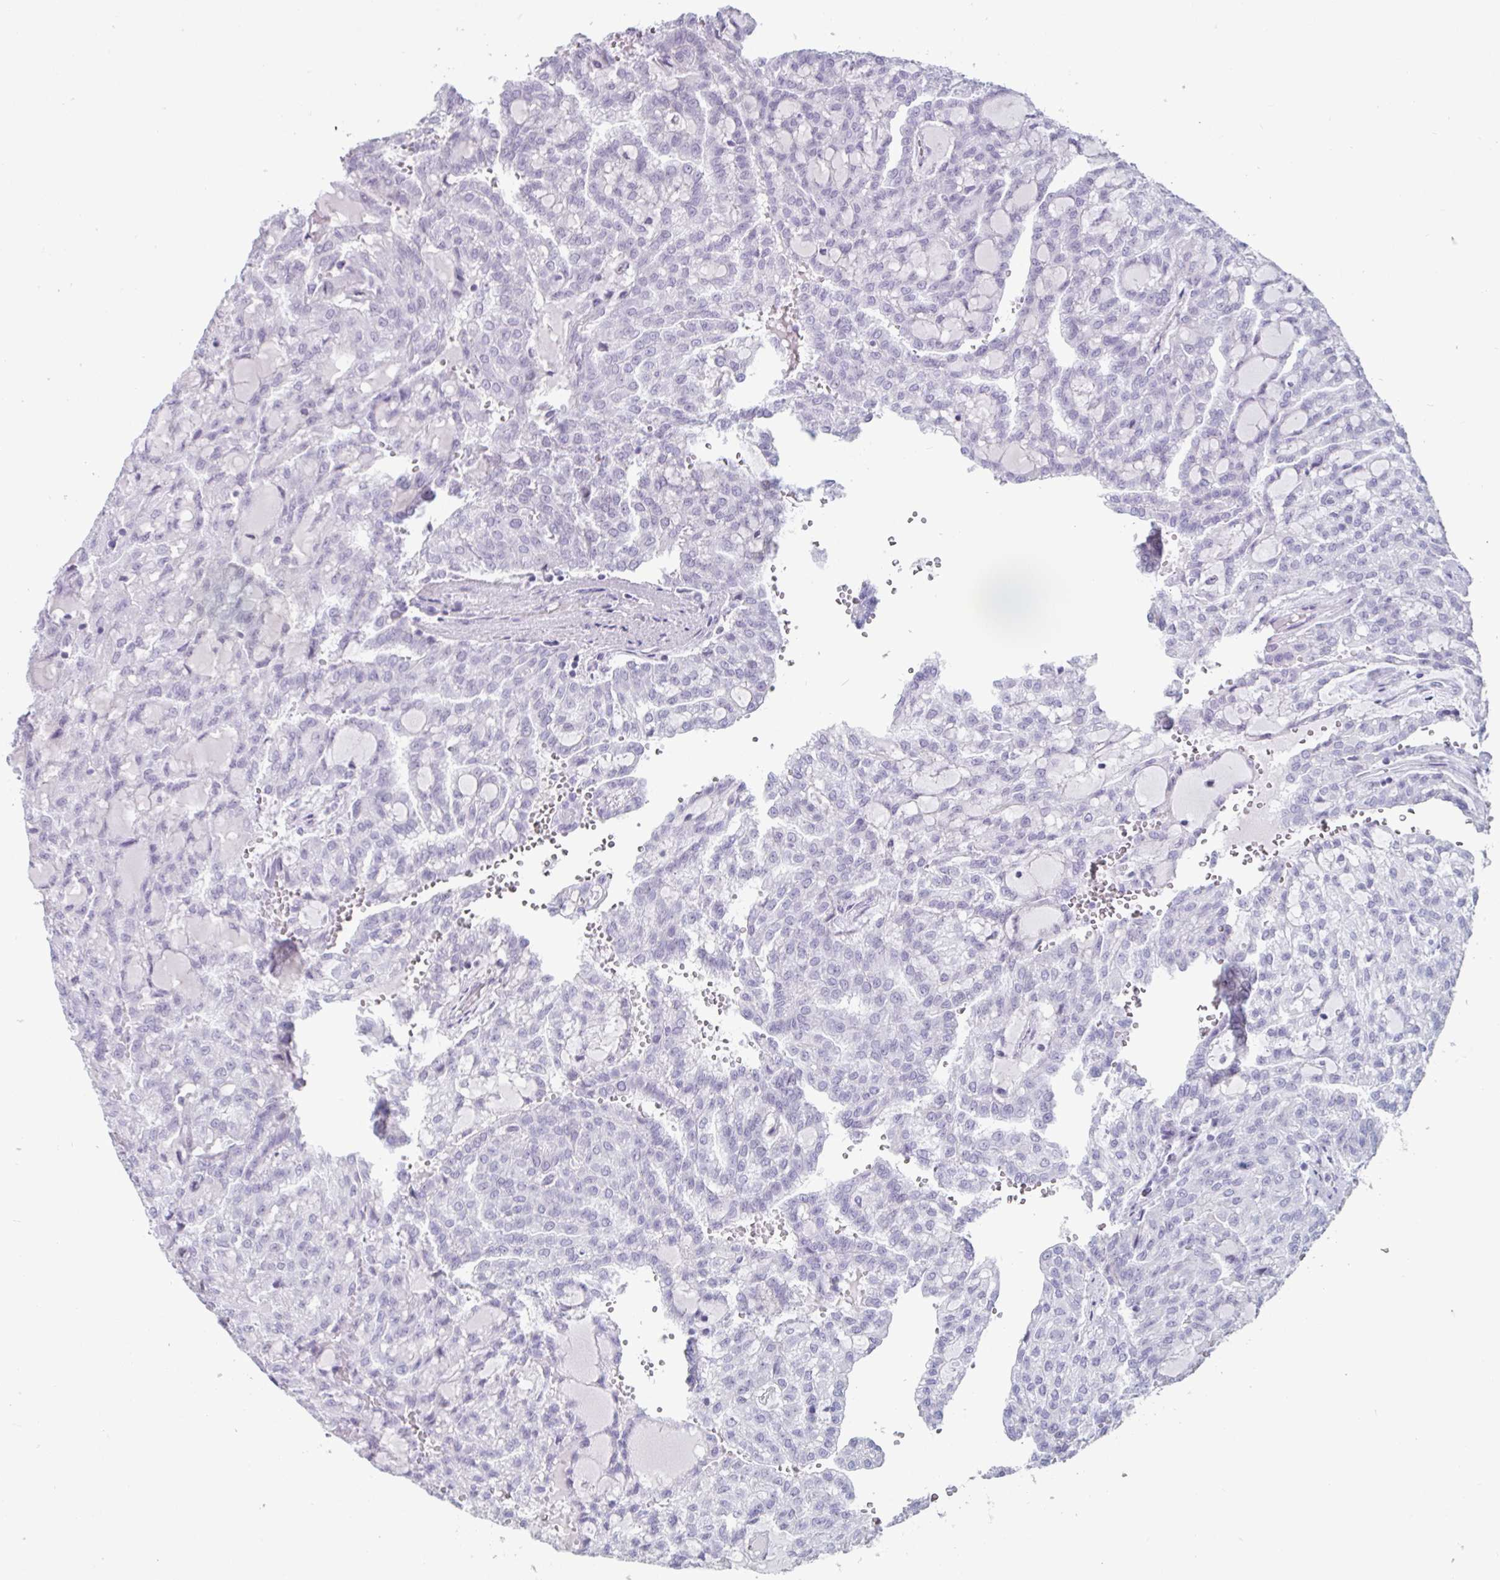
{"staining": {"intensity": "negative", "quantity": "none", "location": "none"}, "tissue": "renal cancer", "cell_type": "Tumor cells", "image_type": "cancer", "snomed": [{"axis": "morphology", "description": "Adenocarcinoma, NOS"}, {"axis": "topography", "description": "Kidney"}], "caption": "IHC of renal adenocarcinoma exhibits no staining in tumor cells.", "gene": "VSIG10L", "patient": {"sex": "male", "age": 63}}